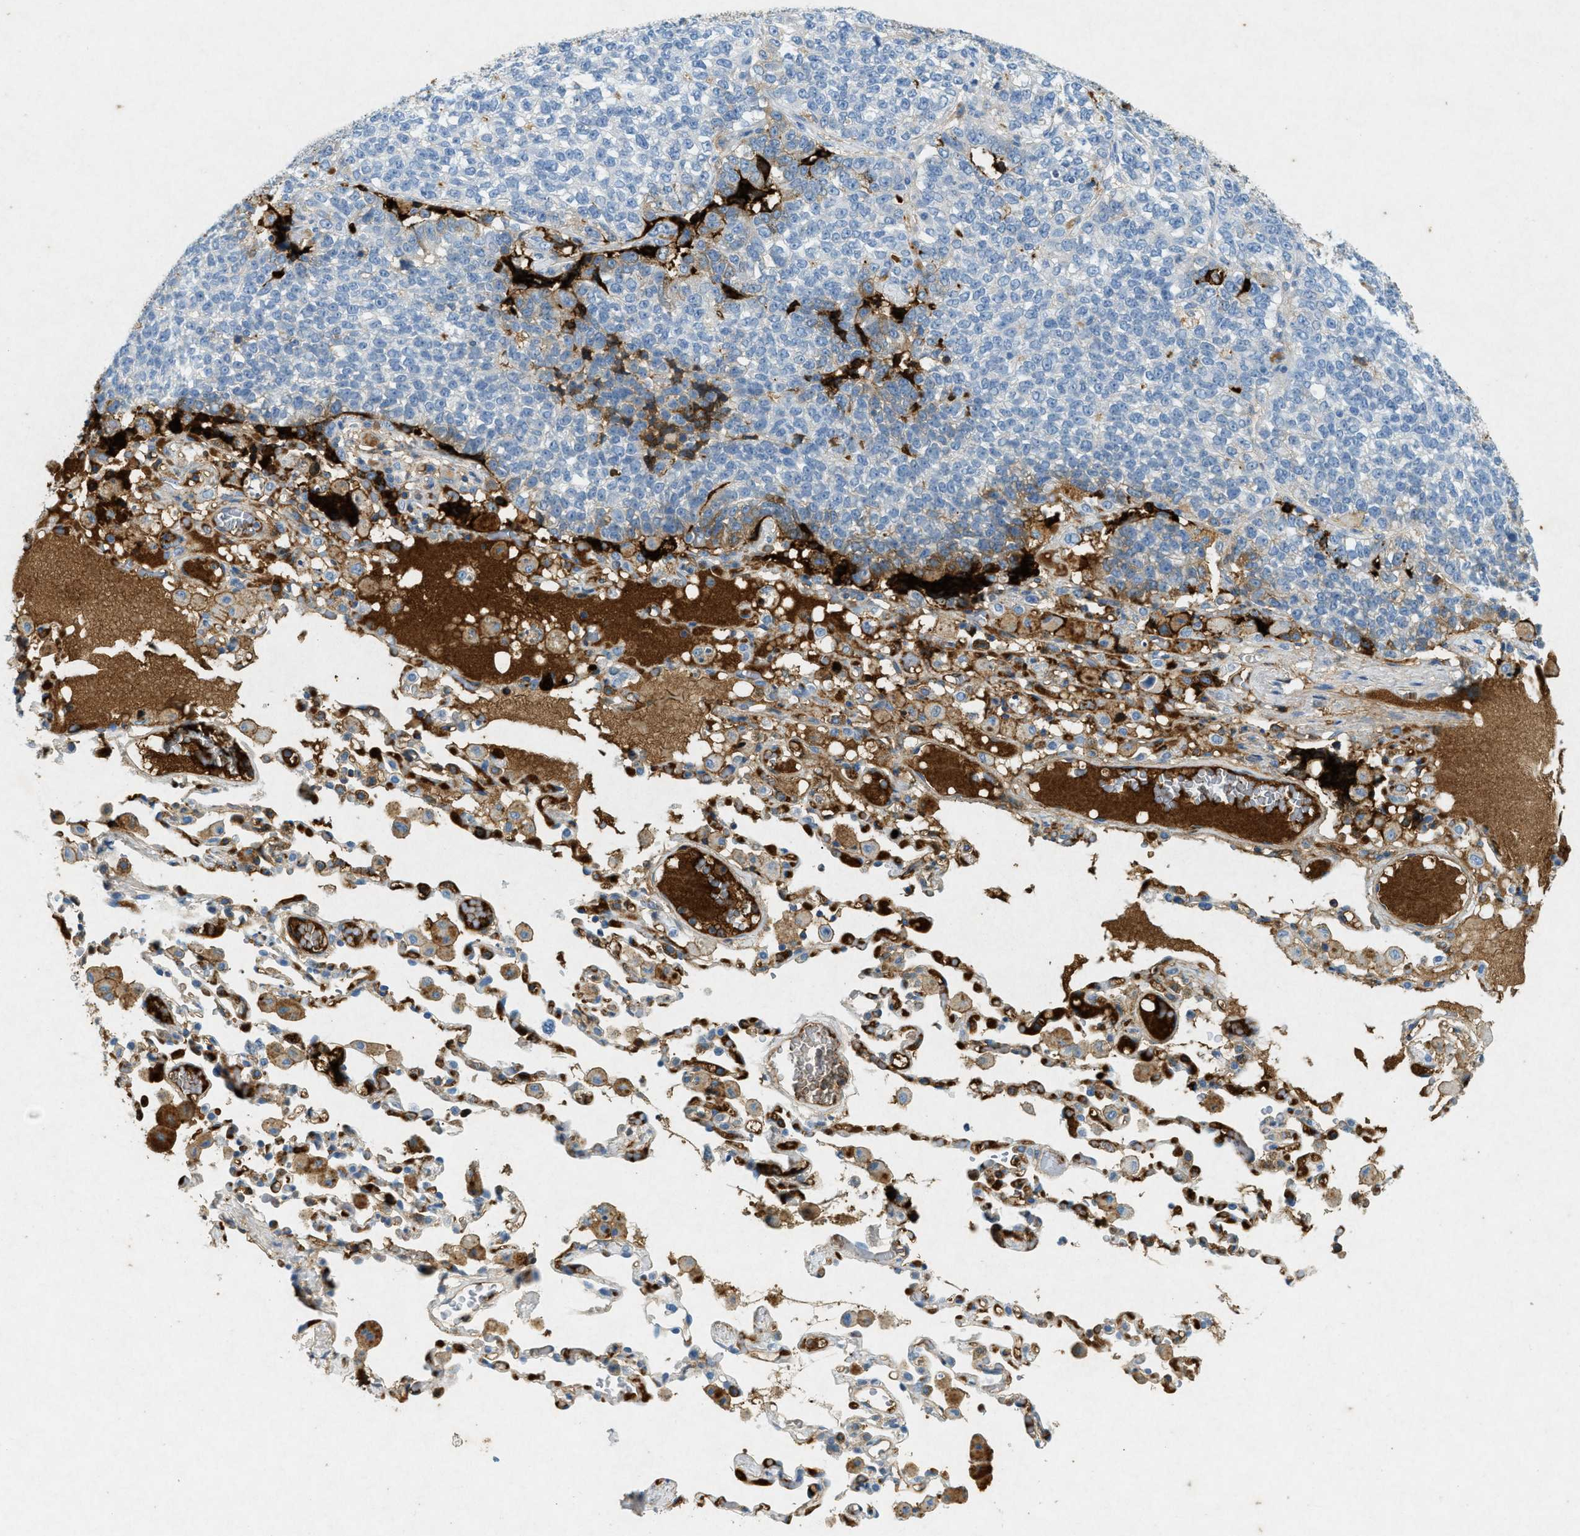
{"staining": {"intensity": "weak", "quantity": "<25%", "location": "cytoplasmic/membranous"}, "tissue": "lung cancer", "cell_type": "Tumor cells", "image_type": "cancer", "snomed": [{"axis": "morphology", "description": "Adenocarcinoma, NOS"}, {"axis": "topography", "description": "Lung"}], "caption": "This is a micrograph of immunohistochemistry (IHC) staining of lung cancer, which shows no staining in tumor cells.", "gene": "F2", "patient": {"sex": "male", "age": 49}}